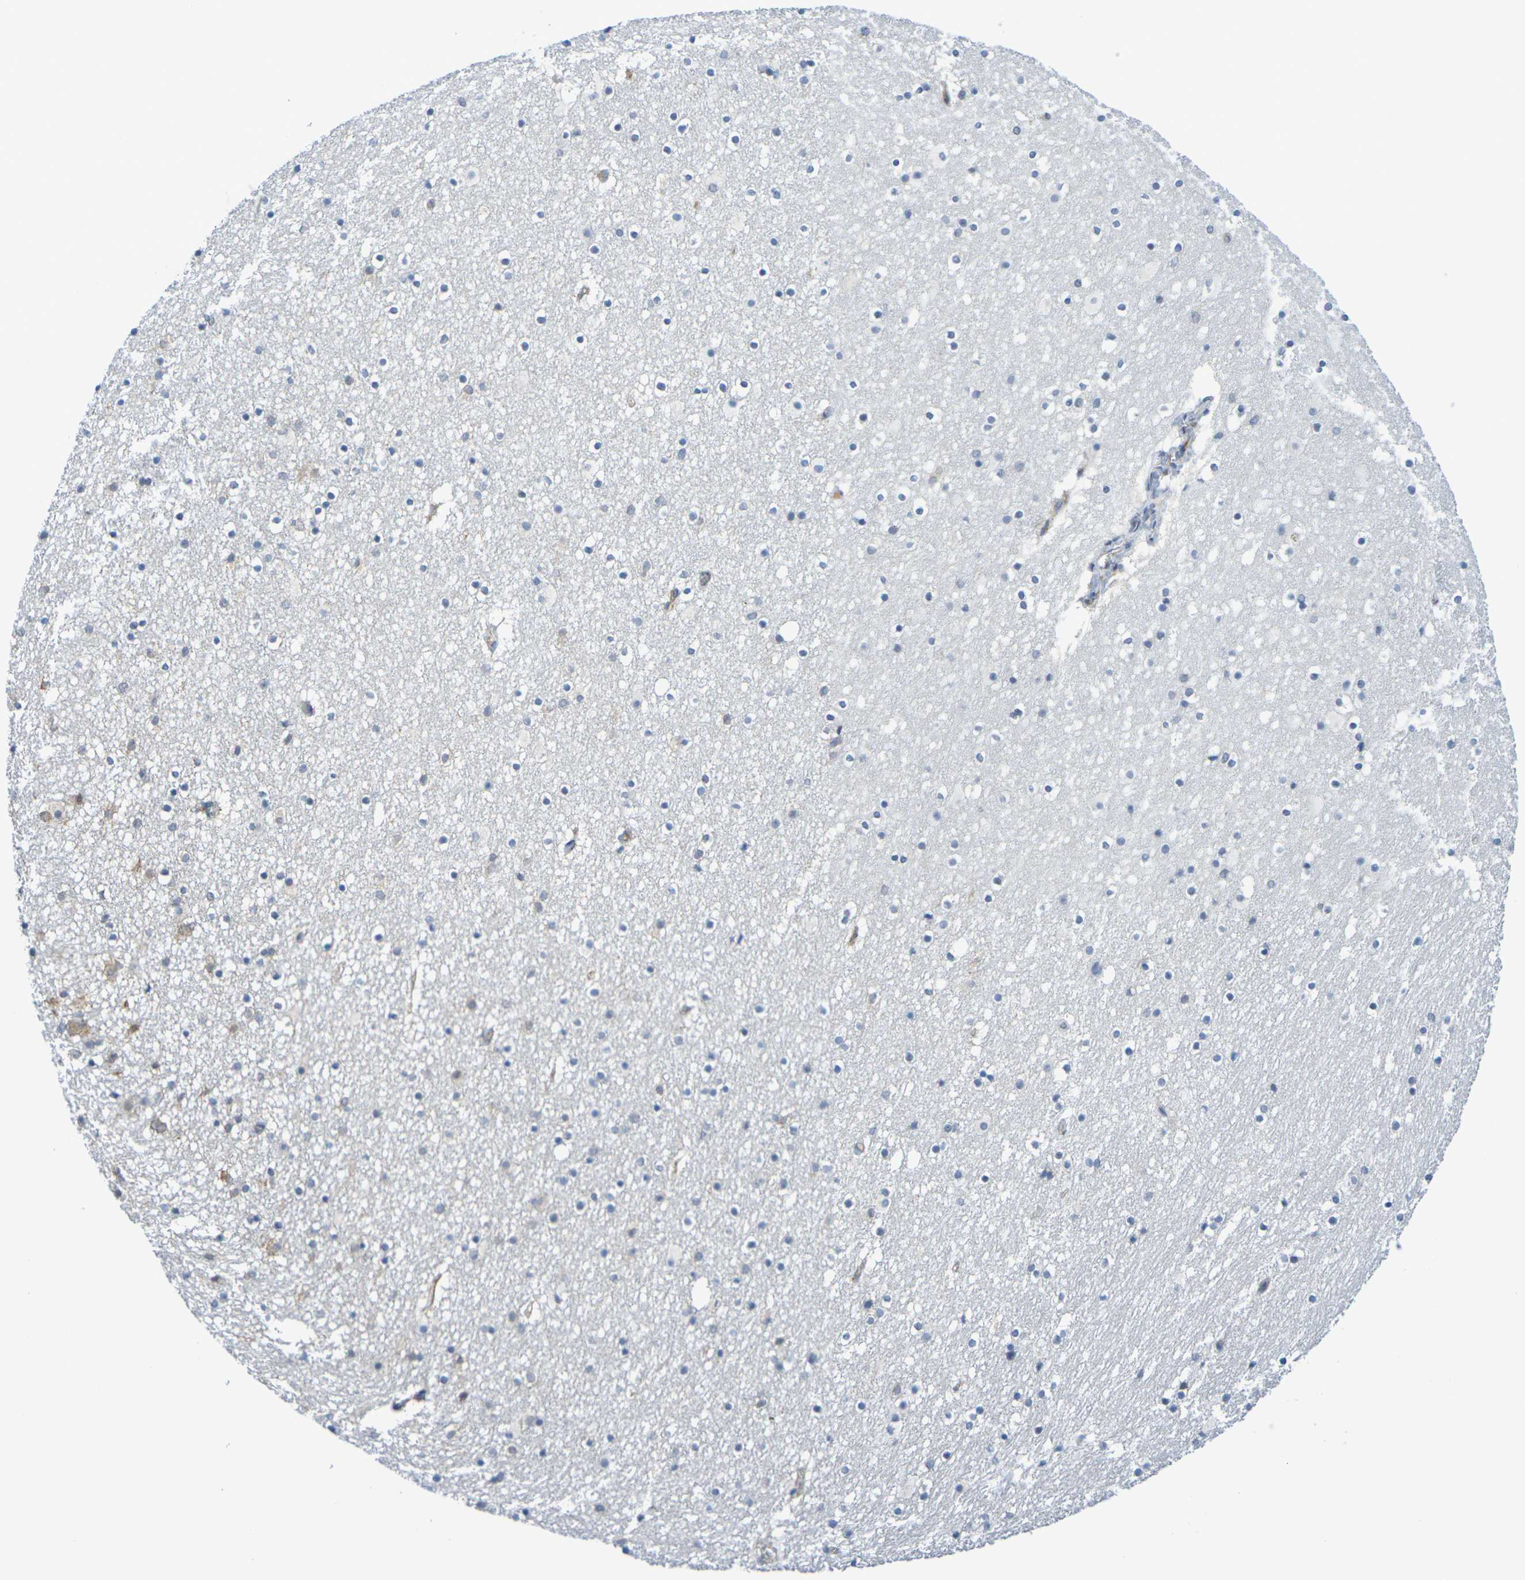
{"staining": {"intensity": "negative", "quantity": "none", "location": "none"}, "tissue": "caudate", "cell_type": "Glial cells", "image_type": "normal", "snomed": [{"axis": "morphology", "description": "Normal tissue, NOS"}, {"axis": "topography", "description": "Lateral ventricle wall"}], "caption": "An immunohistochemistry image of normal caudate is shown. There is no staining in glial cells of caudate. Nuclei are stained in blue.", "gene": "CHRNB1", "patient": {"sex": "male", "age": 45}}